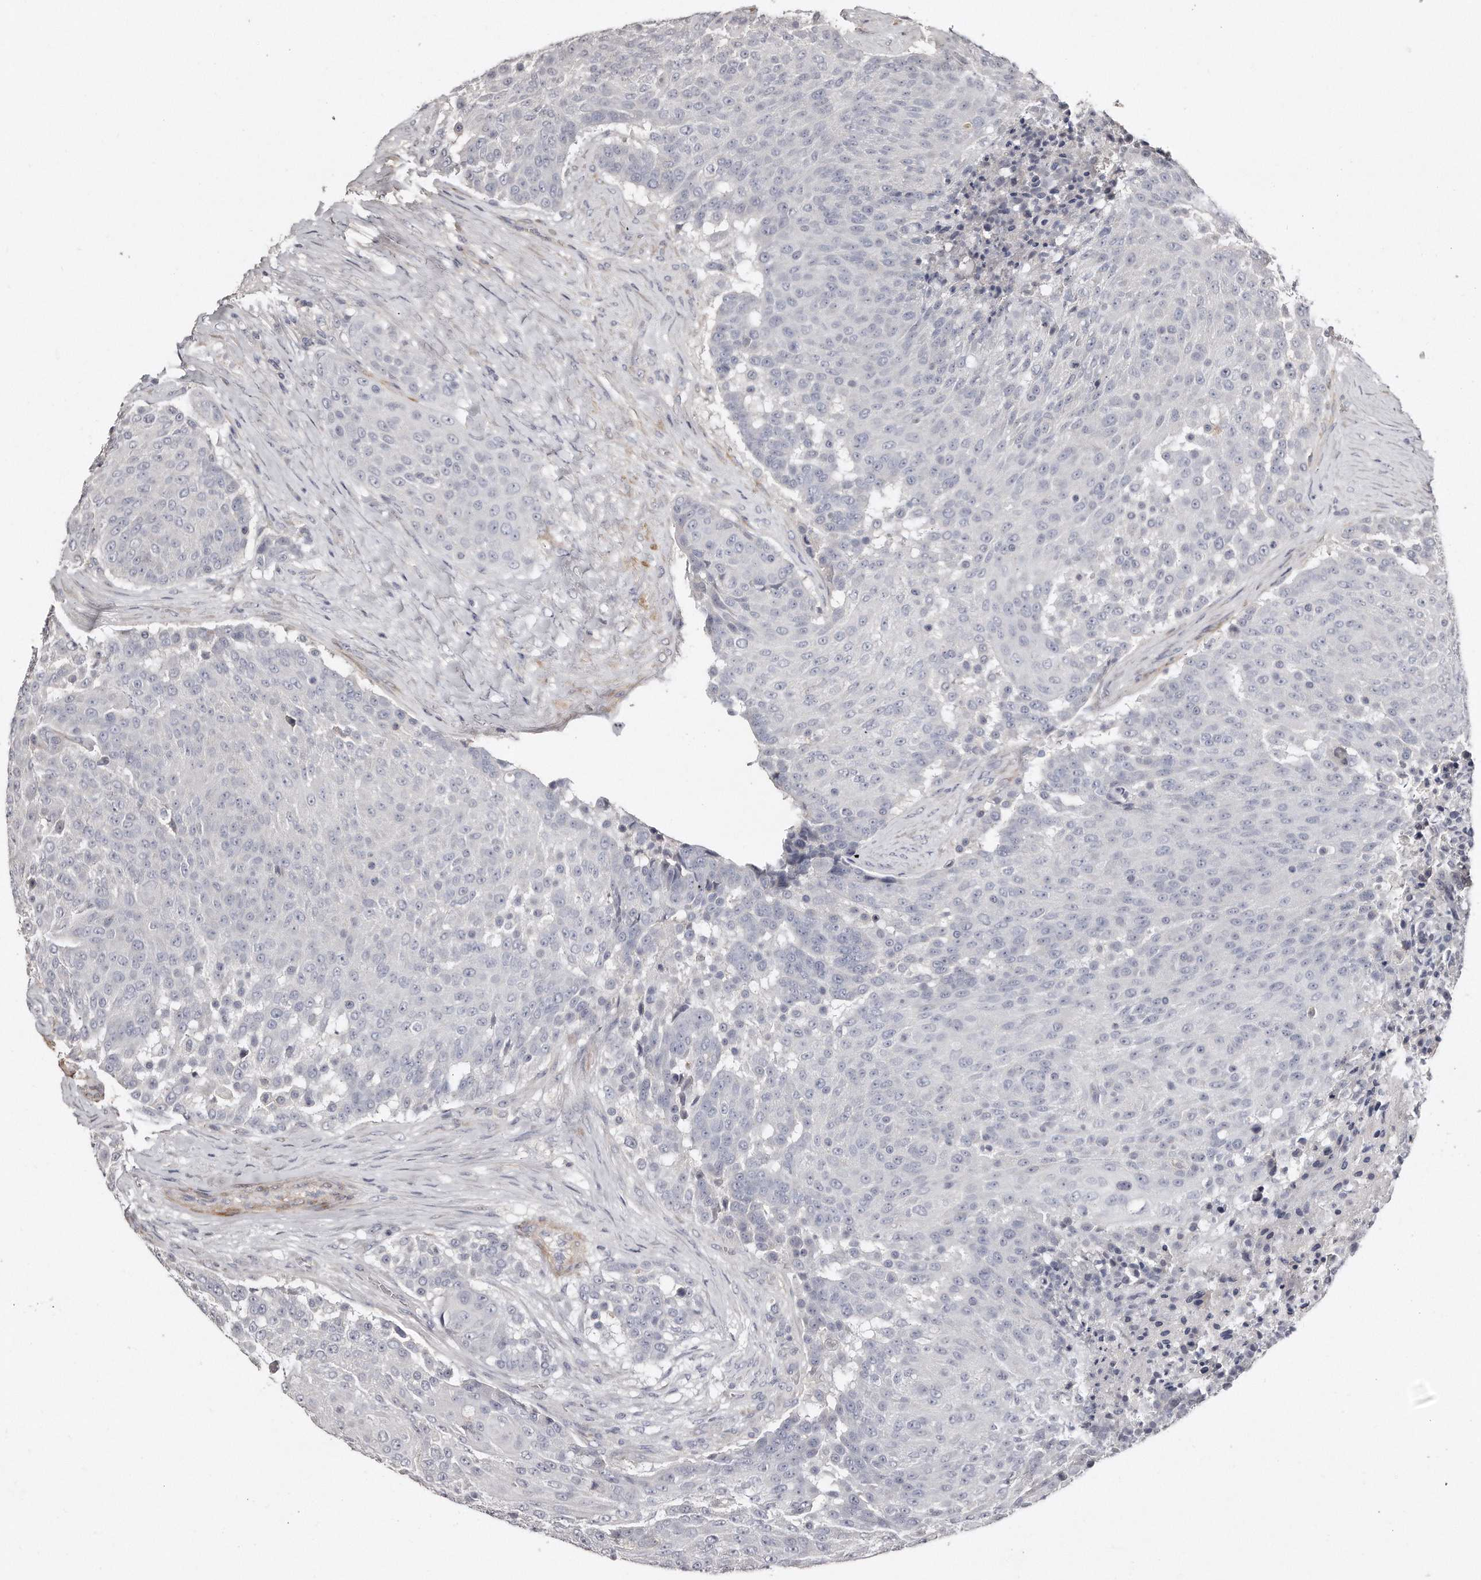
{"staining": {"intensity": "negative", "quantity": "none", "location": "none"}, "tissue": "urothelial cancer", "cell_type": "Tumor cells", "image_type": "cancer", "snomed": [{"axis": "morphology", "description": "Urothelial carcinoma, High grade"}, {"axis": "topography", "description": "Urinary bladder"}], "caption": "The IHC micrograph has no significant staining in tumor cells of urothelial cancer tissue.", "gene": "LMOD1", "patient": {"sex": "female", "age": 63}}